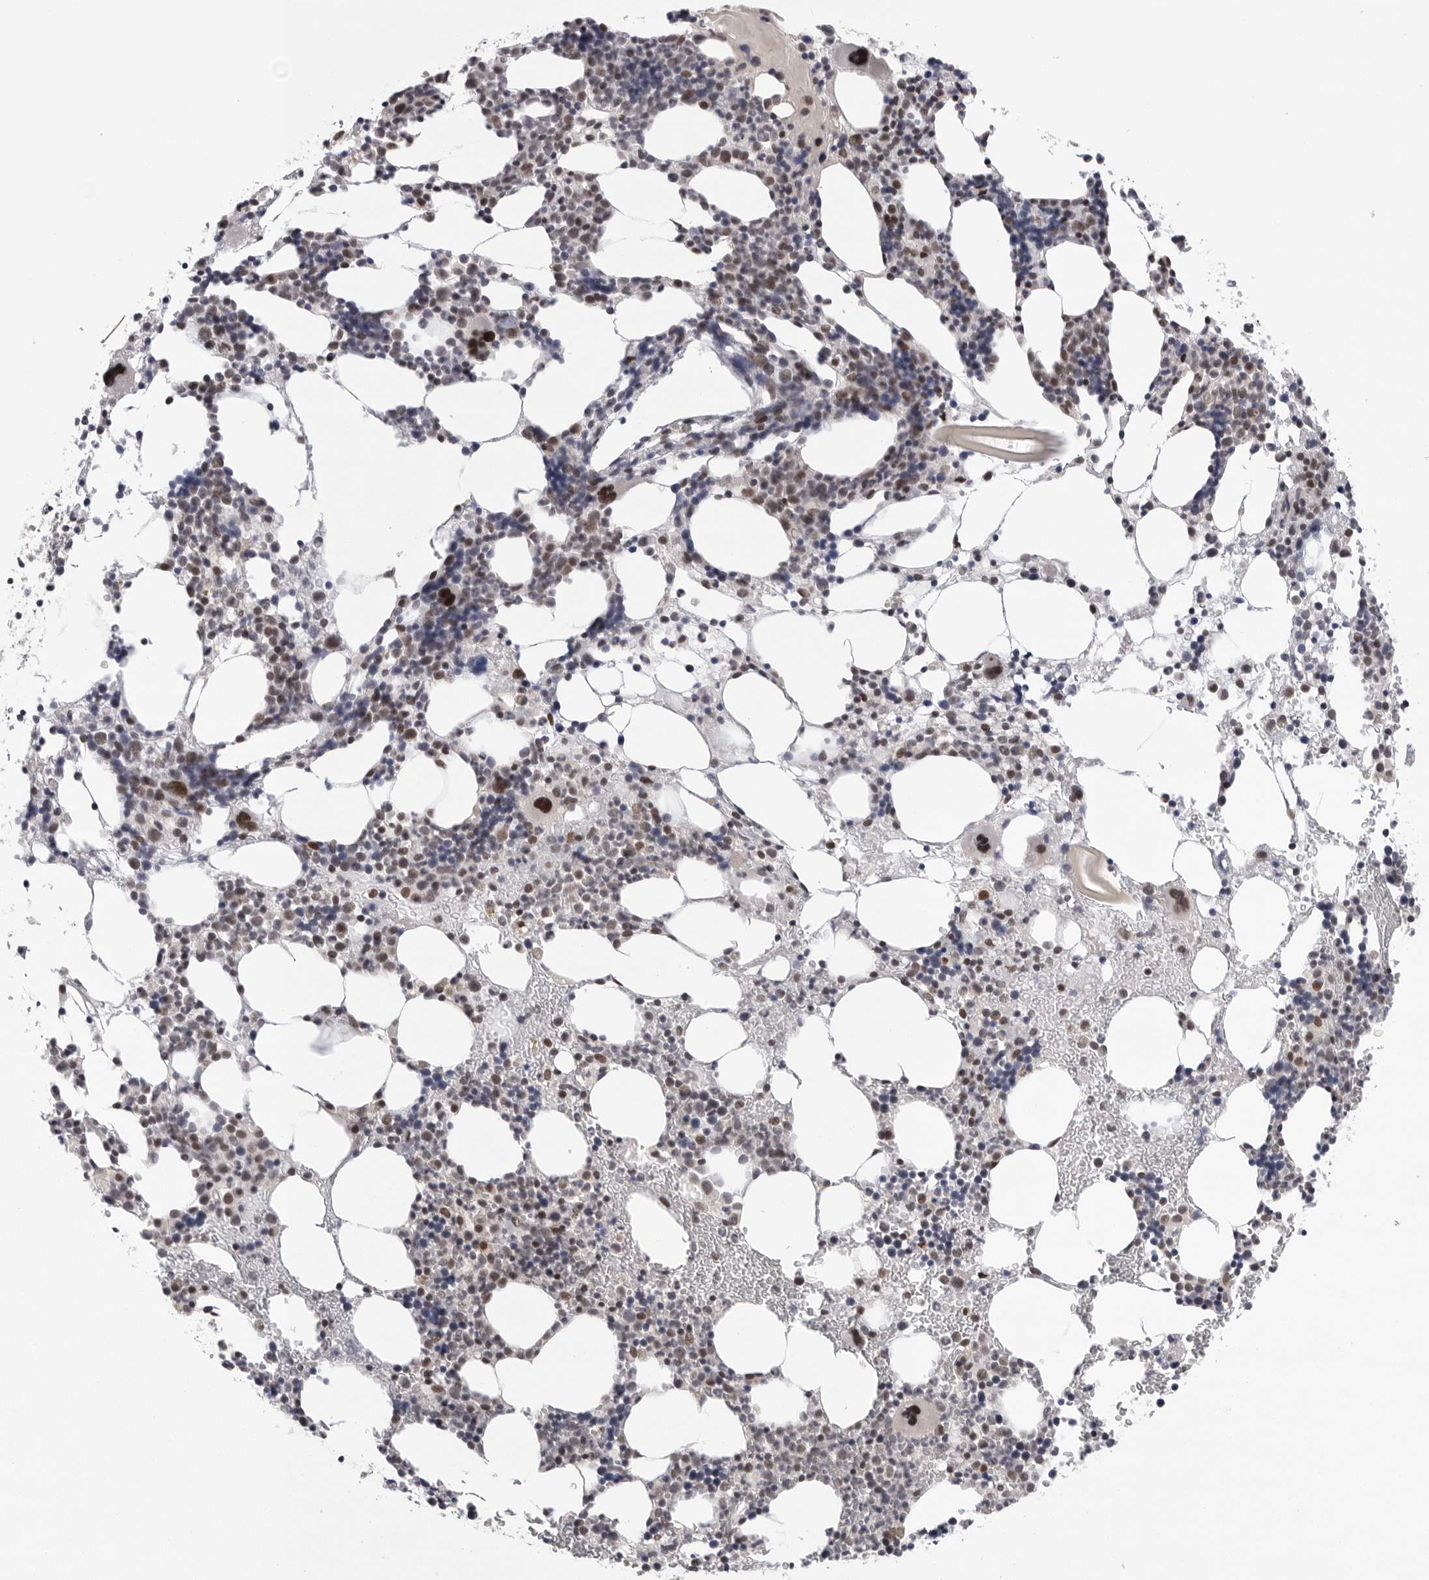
{"staining": {"intensity": "moderate", "quantity": "25%-75%", "location": "nuclear"}, "tissue": "bone marrow", "cell_type": "Hematopoietic cells", "image_type": "normal", "snomed": [{"axis": "morphology", "description": "Normal tissue, NOS"}, {"axis": "morphology", "description": "Inflammation, NOS"}, {"axis": "topography", "description": "Bone marrow"}], "caption": "DAB immunohistochemical staining of benign bone marrow demonstrates moderate nuclear protein positivity in about 25%-75% of hematopoietic cells.", "gene": "POU5F1", "patient": {"sex": "male", "age": 44}}